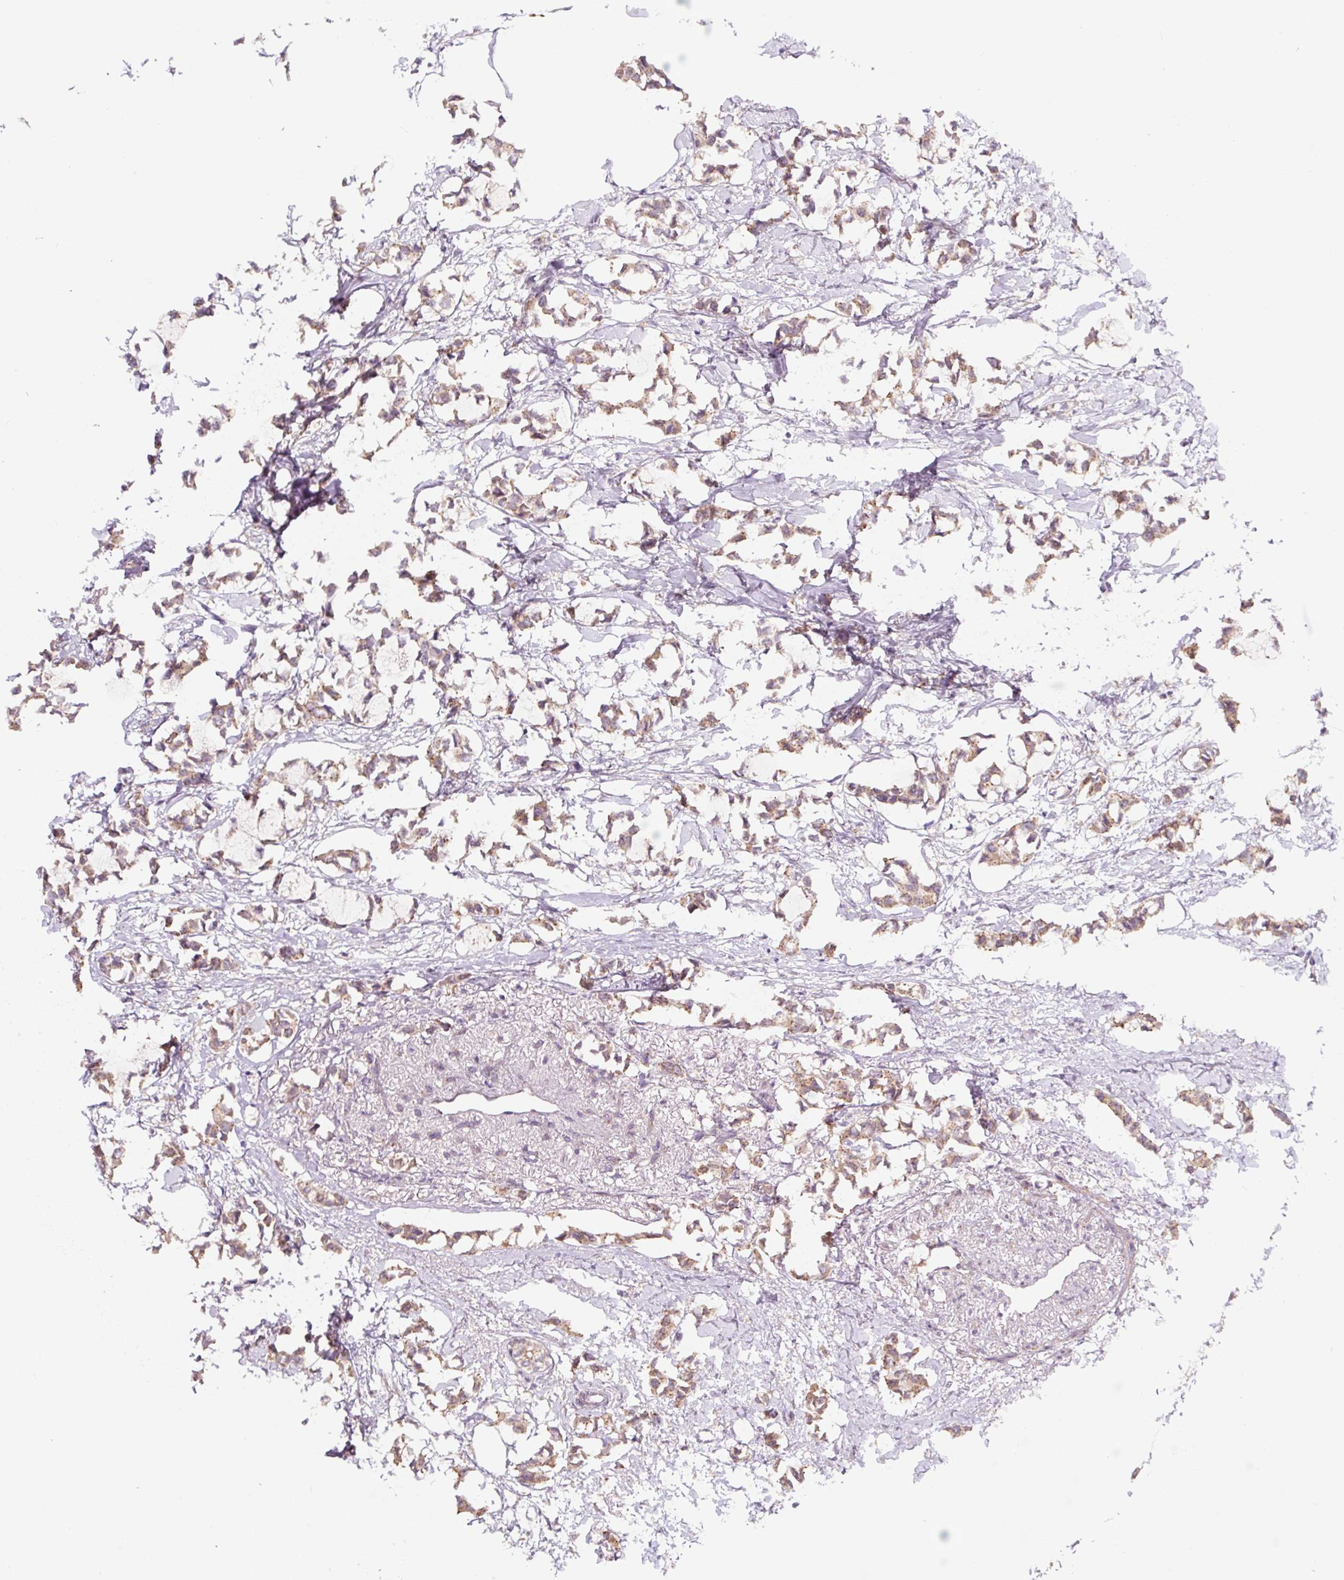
{"staining": {"intensity": "moderate", "quantity": ">75%", "location": "cytoplasmic/membranous"}, "tissue": "breast cancer", "cell_type": "Tumor cells", "image_type": "cancer", "snomed": [{"axis": "morphology", "description": "Duct carcinoma"}, {"axis": "topography", "description": "Breast"}], "caption": "A medium amount of moderate cytoplasmic/membranous staining is appreciated in about >75% of tumor cells in breast cancer (invasive ductal carcinoma) tissue.", "gene": "ASRGL1", "patient": {"sex": "female", "age": 73}}